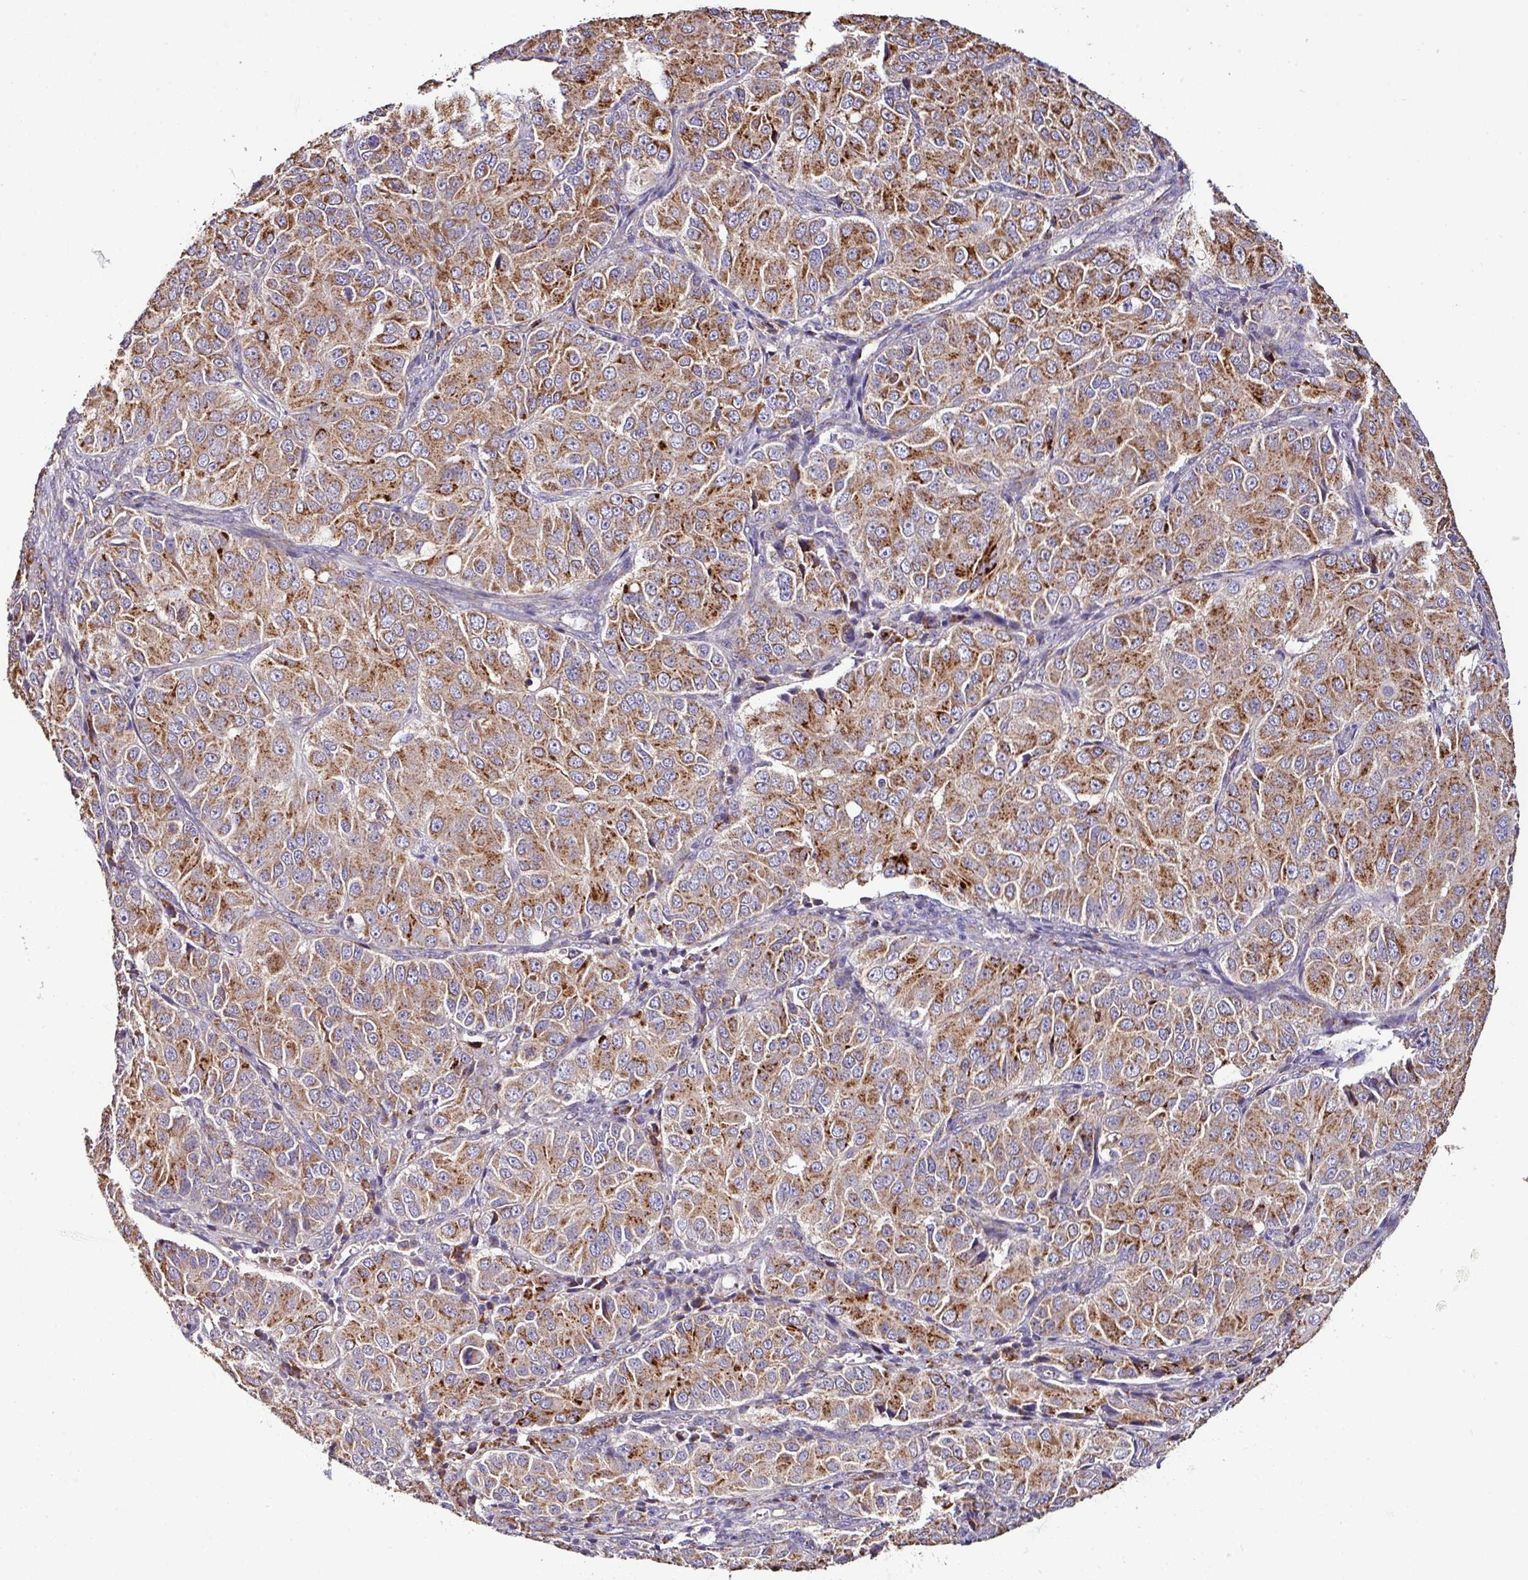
{"staining": {"intensity": "moderate", "quantity": ">75%", "location": "cytoplasmic/membranous"}, "tissue": "ovarian cancer", "cell_type": "Tumor cells", "image_type": "cancer", "snomed": [{"axis": "morphology", "description": "Carcinoma, endometroid"}, {"axis": "topography", "description": "Ovary"}], "caption": "Human ovarian endometroid carcinoma stained for a protein (brown) demonstrates moderate cytoplasmic/membranous positive expression in approximately >75% of tumor cells.", "gene": "CPD", "patient": {"sex": "female", "age": 51}}